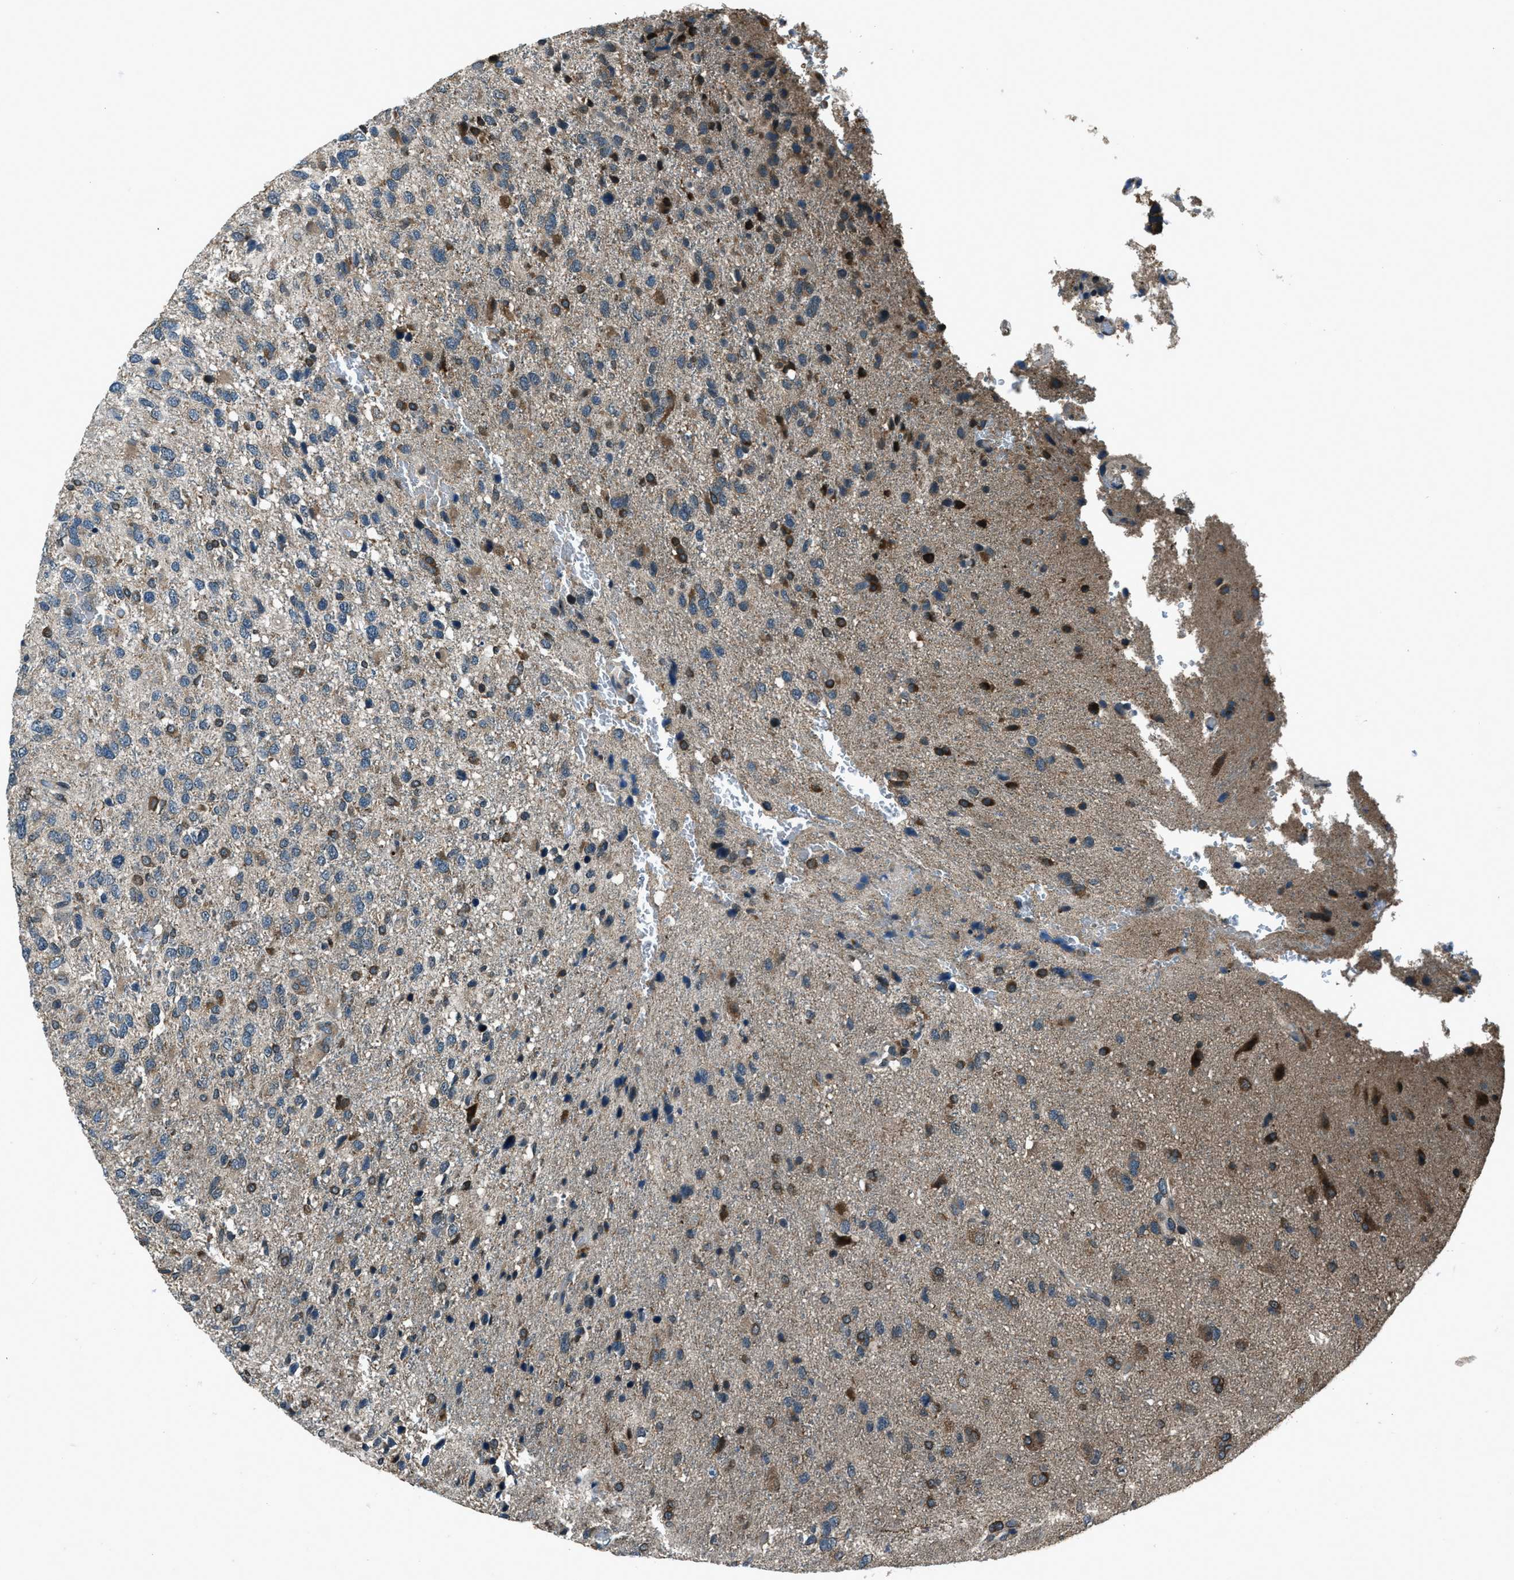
{"staining": {"intensity": "moderate", "quantity": "25%-75%", "location": "cytoplasmic/membranous"}, "tissue": "glioma", "cell_type": "Tumor cells", "image_type": "cancer", "snomed": [{"axis": "morphology", "description": "Glioma, malignant, High grade"}, {"axis": "topography", "description": "Brain"}], "caption": "A photomicrograph of human high-grade glioma (malignant) stained for a protein exhibits moderate cytoplasmic/membranous brown staining in tumor cells.", "gene": "TRIM4", "patient": {"sex": "female", "age": 58}}